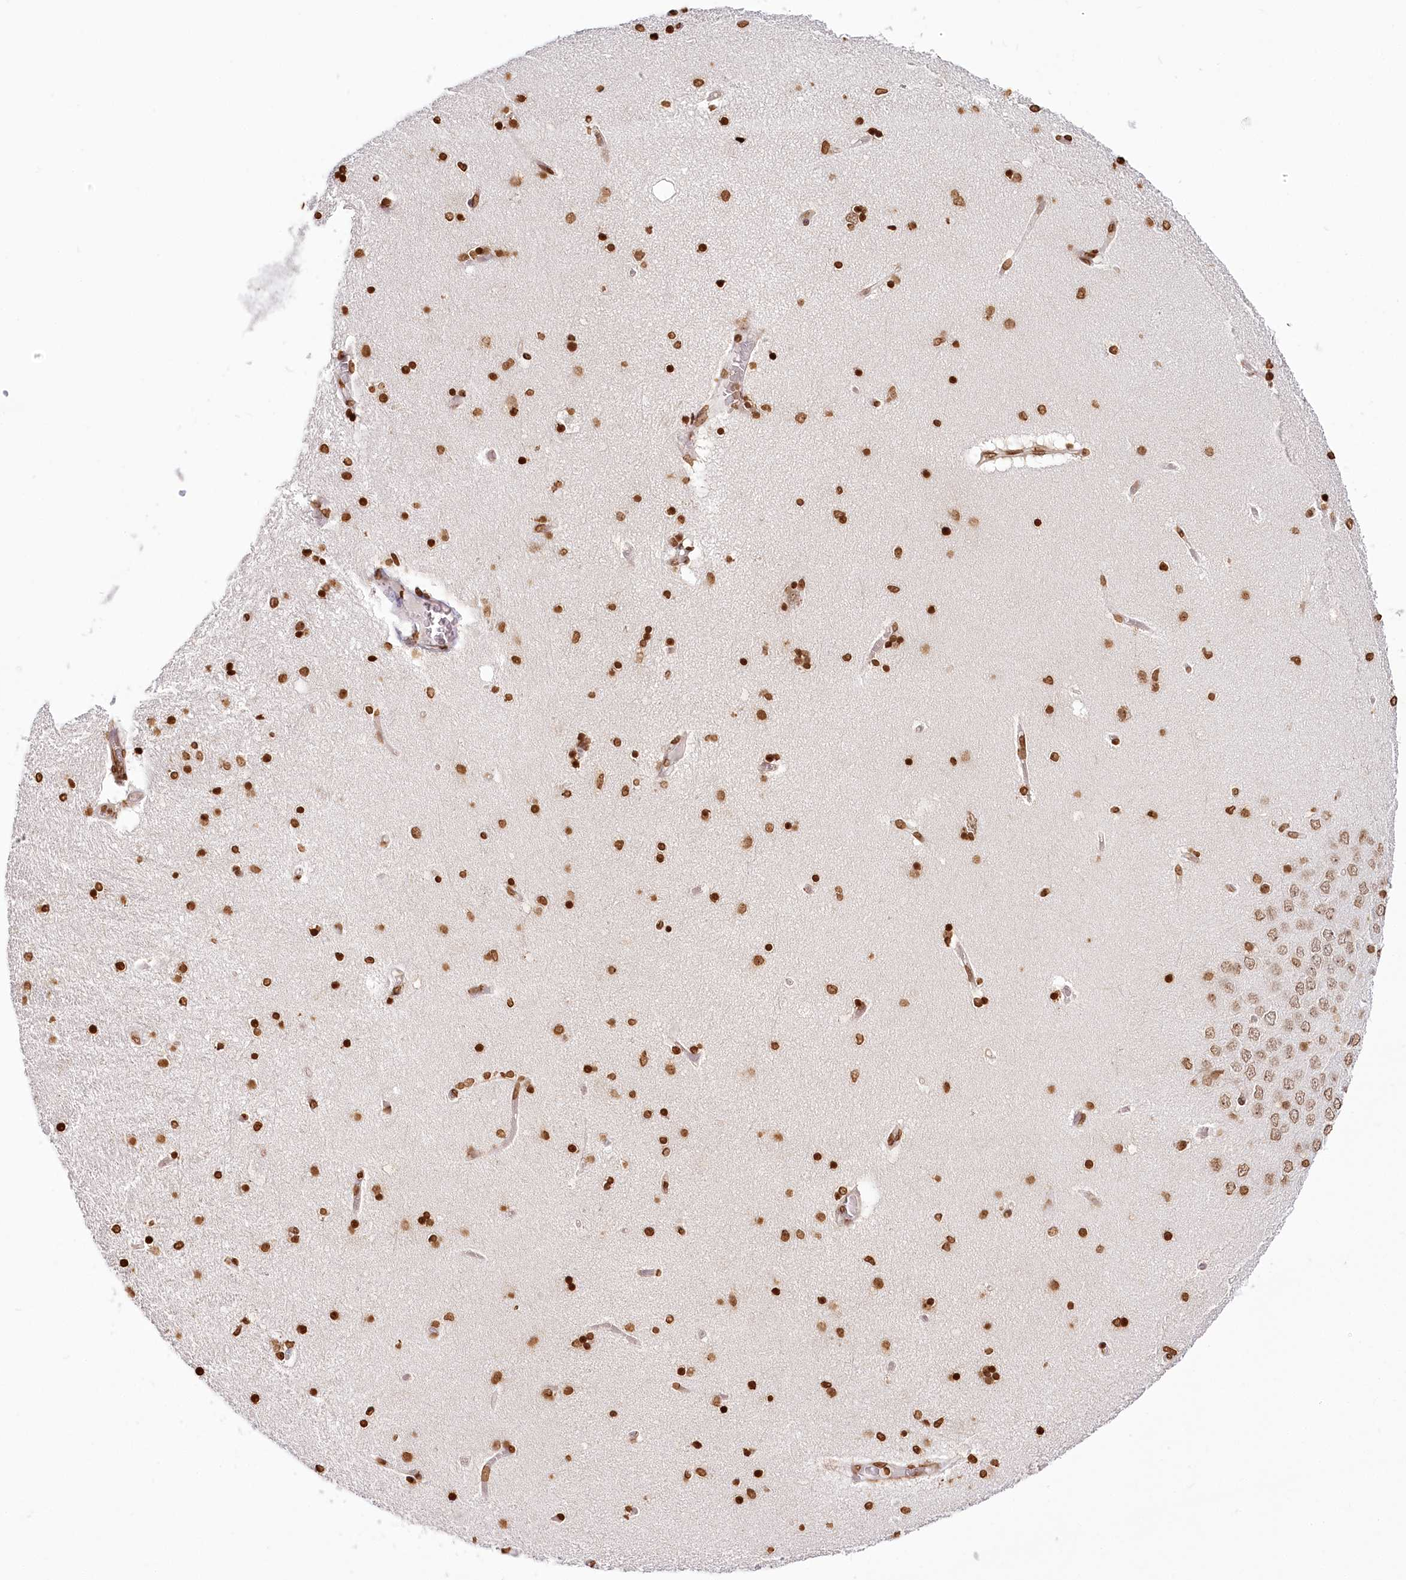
{"staining": {"intensity": "strong", "quantity": ">75%", "location": "nuclear"}, "tissue": "hippocampus", "cell_type": "Glial cells", "image_type": "normal", "snomed": [{"axis": "morphology", "description": "Normal tissue, NOS"}, {"axis": "topography", "description": "Hippocampus"}], "caption": "Protein staining of benign hippocampus shows strong nuclear expression in about >75% of glial cells.", "gene": "FAM13A", "patient": {"sex": "female", "age": 54}}